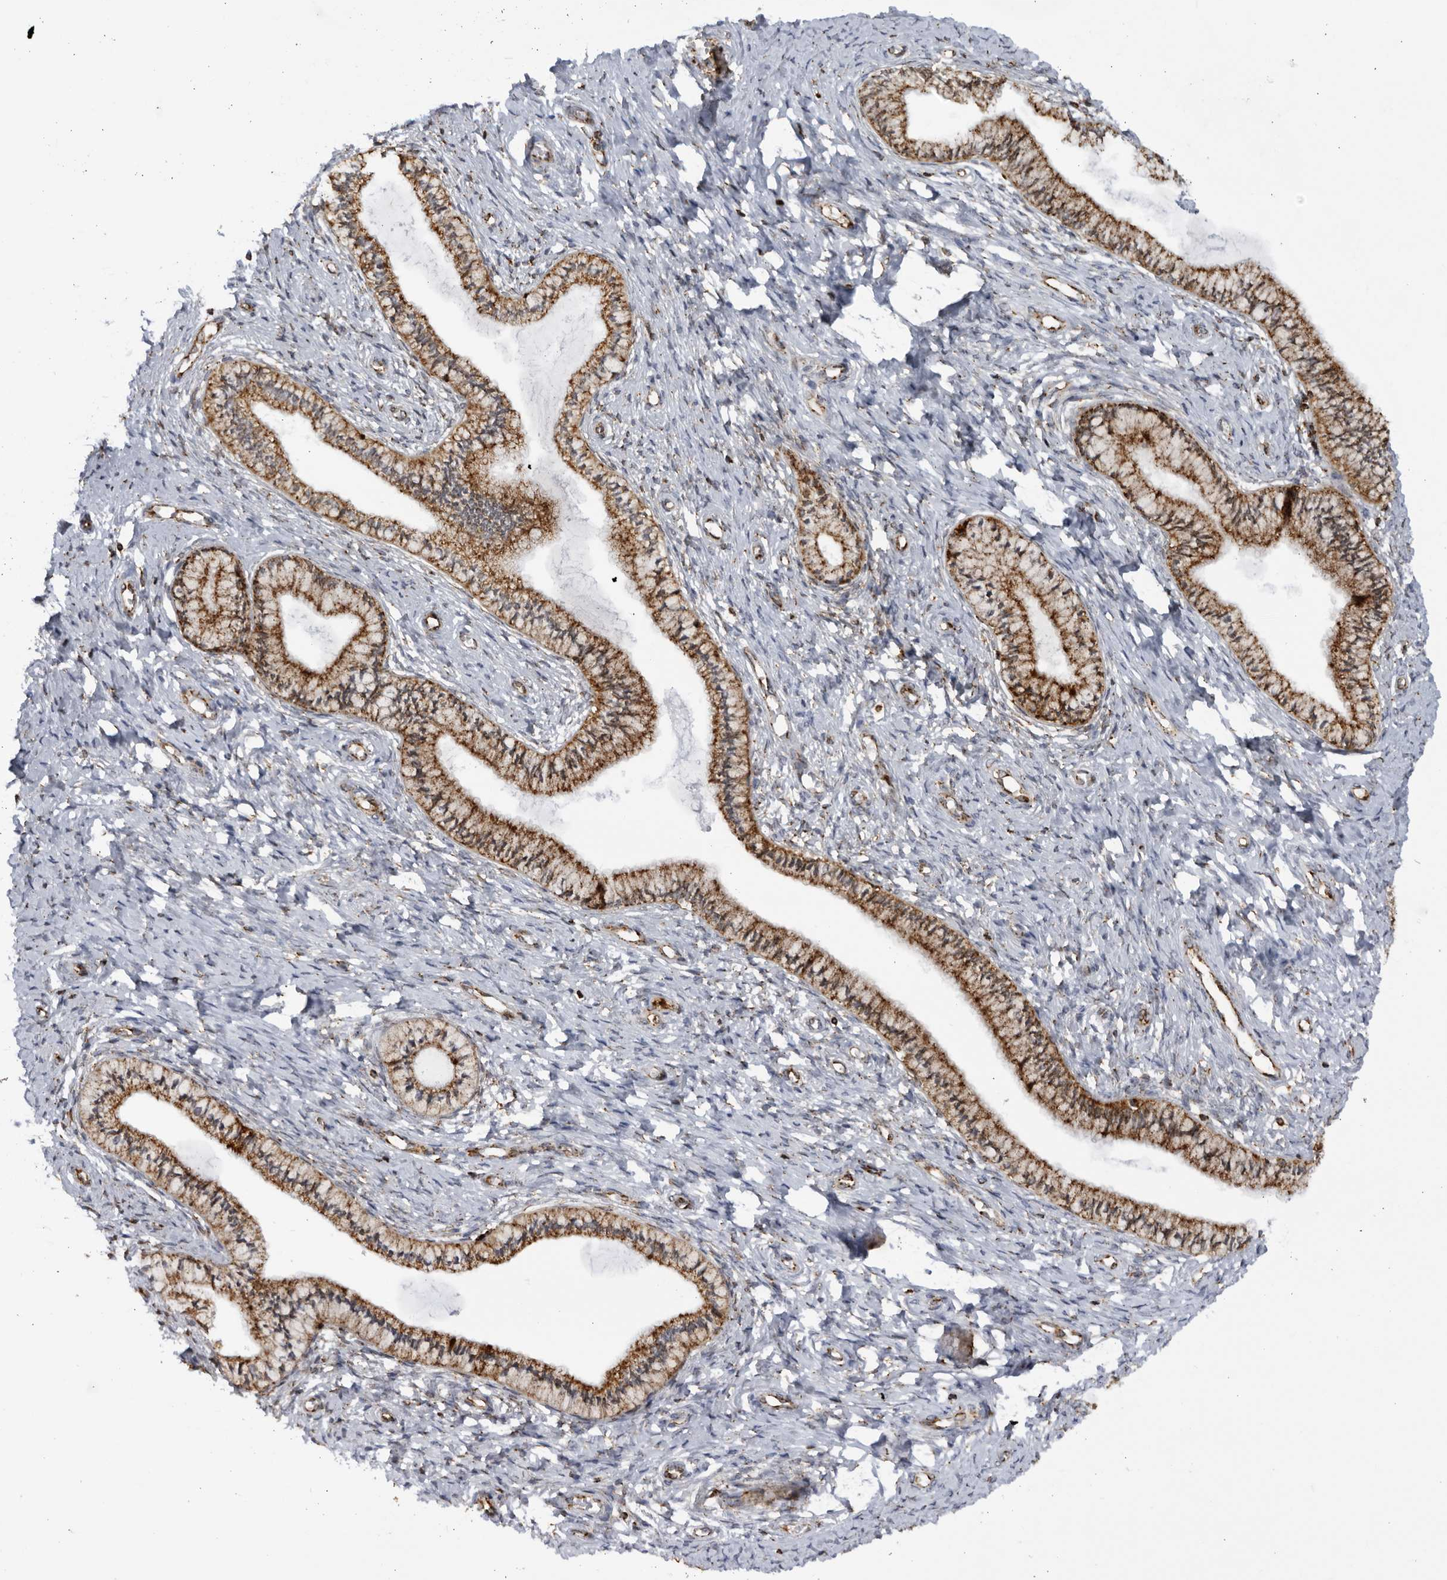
{"staining": {"intensity": "strong", "quantity": ">75%", "location": "cytoplasmic/membranous"}, "tissue": "cervix", "cell_type": "Glandular cells", "image_type": "normal", "snomed": [{"axis": "morphology", "description": "Normal tissue, NOS"}, {"axis": "topography", "description": "Cervix"}], "caption": "Immunohistochemical staining of normal cervix reveals high levels of strong cytoplasmic/membranous staining in about >75% of glandular cells.", "gene": "RBM34", "patient": {"sex": "female", "age": 36}}